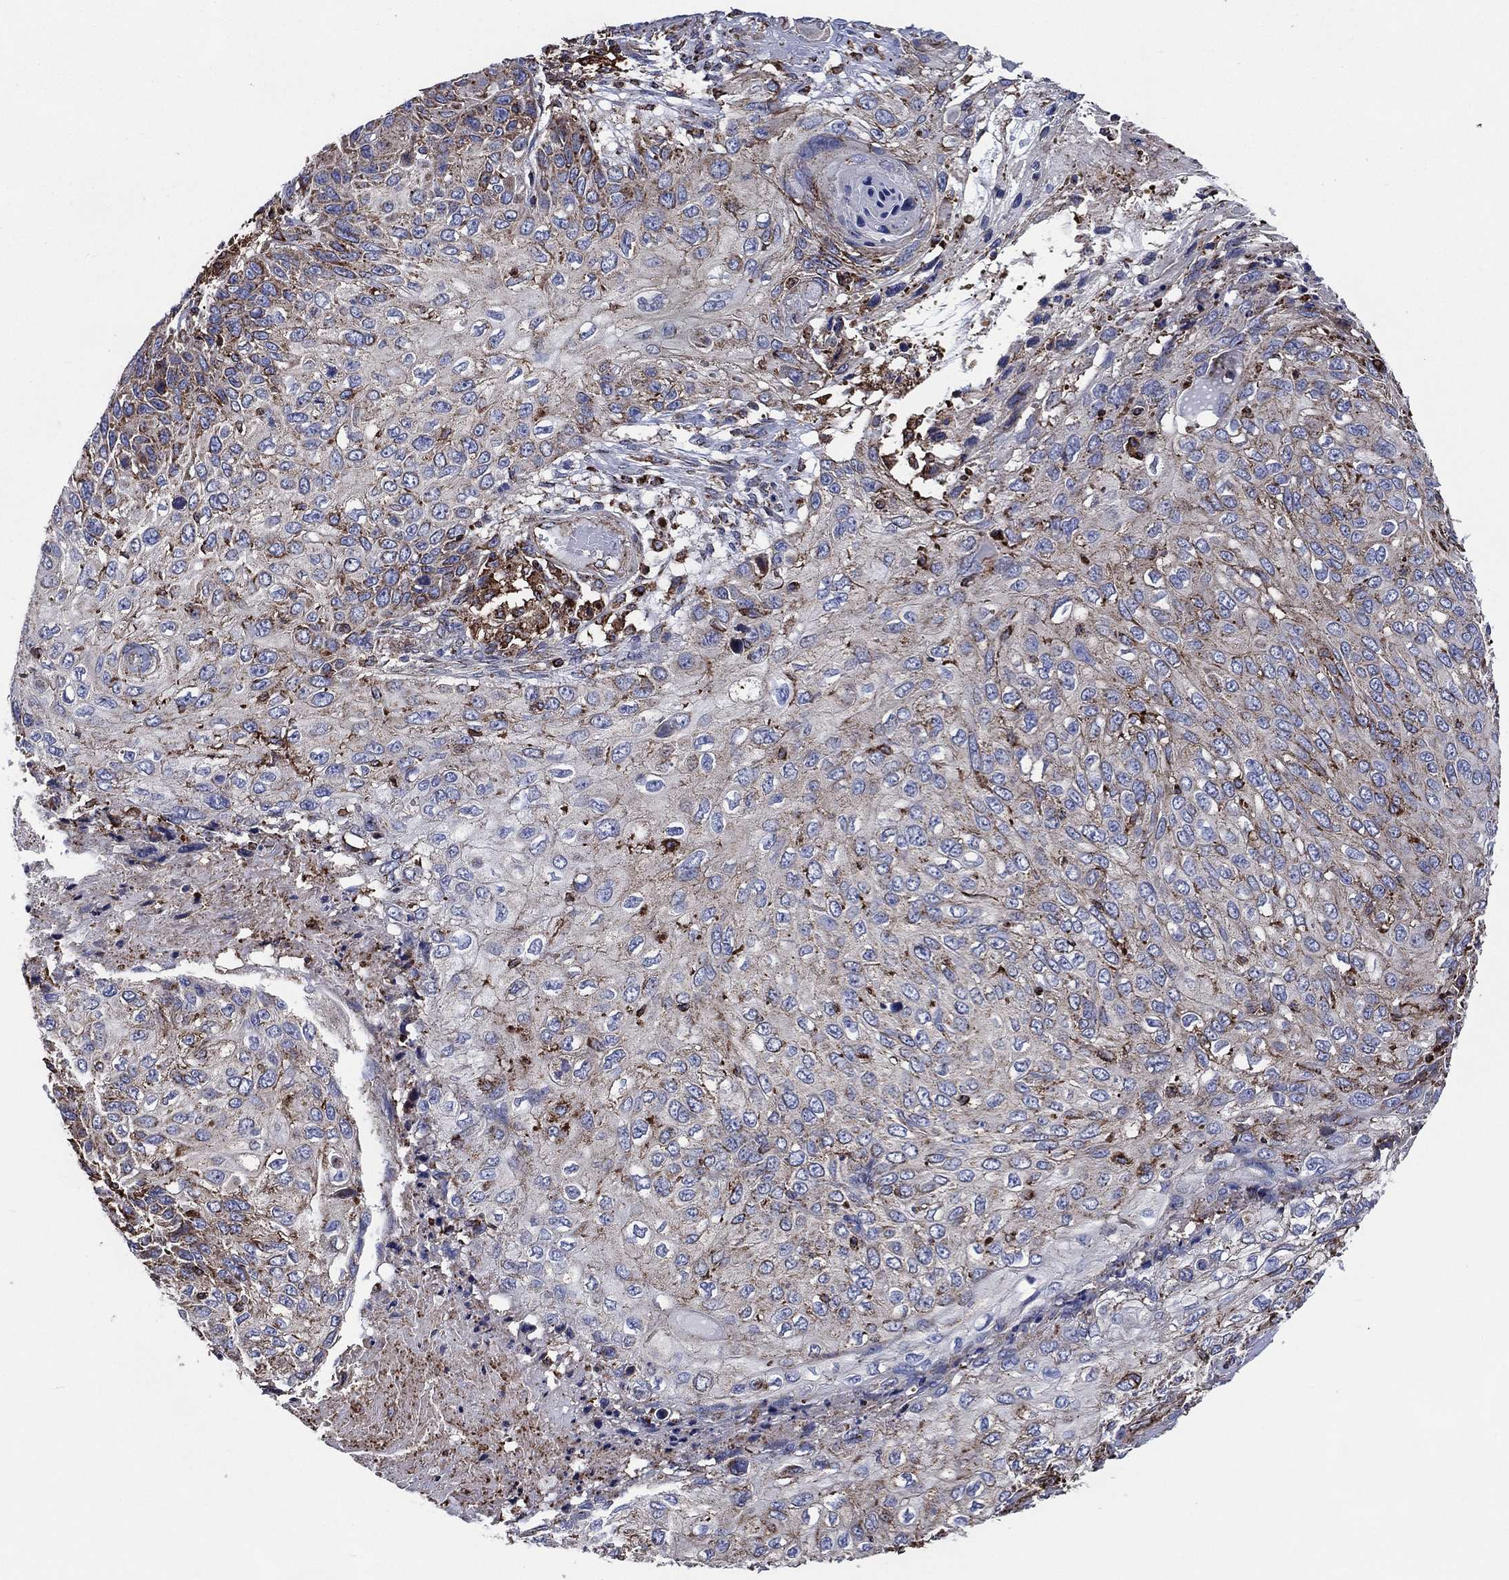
{"staining": {"intensity": "strong", "quantity": "<25%", "location": "cytoplasmic/membranous"}, "tissue": "skin cancer", "cell_type": "Tumor cells", "image_type": "cancer", "snomed": [{"axis": "morphology", "description": "Squamous cell carcinoma, NOS"}, {"axis": "topography", "description": "Skin"}], "caption": "DAB (3,3'-diaminobenzidine) immunohistochemical staining of human squamous cell carcinoma (skin) shows strong cytoplasmic/membranous protein expression in approximately <25% of tumor cells. (DAB (3,3'-diaminobenzidine) IHC, brown staining for protein, blue staining for nuclei).", "gene": "ANKRD37", "patient": {"sex": "male", "age": 92}}